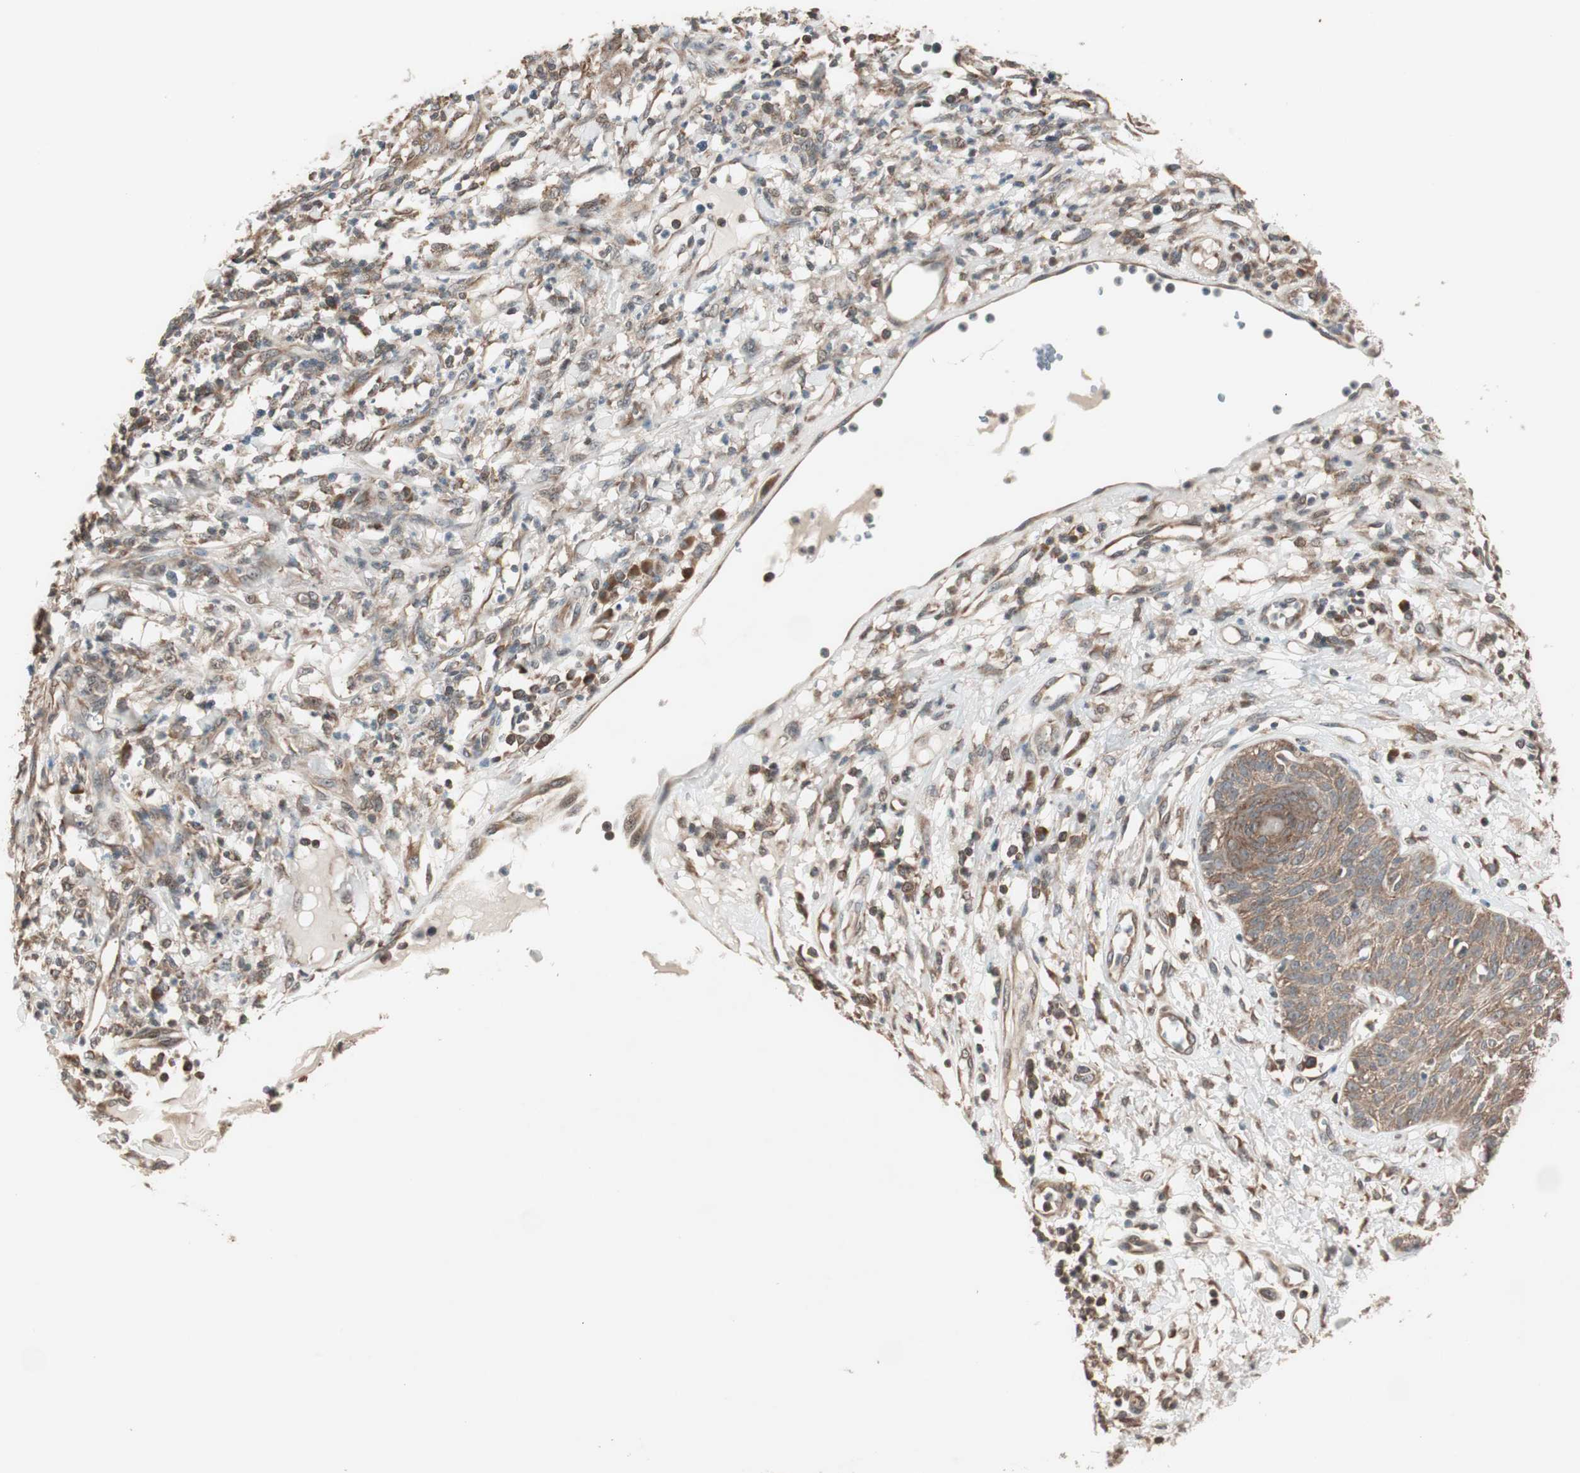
{"staining": {"intensity": "weak", "quantity": ">75%", "location": "cytoplasmic/membranous"}, "tissue": "skin cancer", "cell_type": "Tumor cells", "image_type": "cancer", "snomed": [{"axis": "morphology", "description": "Squamous cell carcinoma, NOS"}, {"axis": "topography", "description": "Skin"}], "caption": "Protein staining shows weak cytoplasmic/membranous positivity in approximately >75% of tumor cells in skin squamous cell carcinoma. (brown staining indicates protein expression, while blue staining denotes nuclei).", "gene": "FBXO5", "patient": {"sex": "female", "age": 78}}